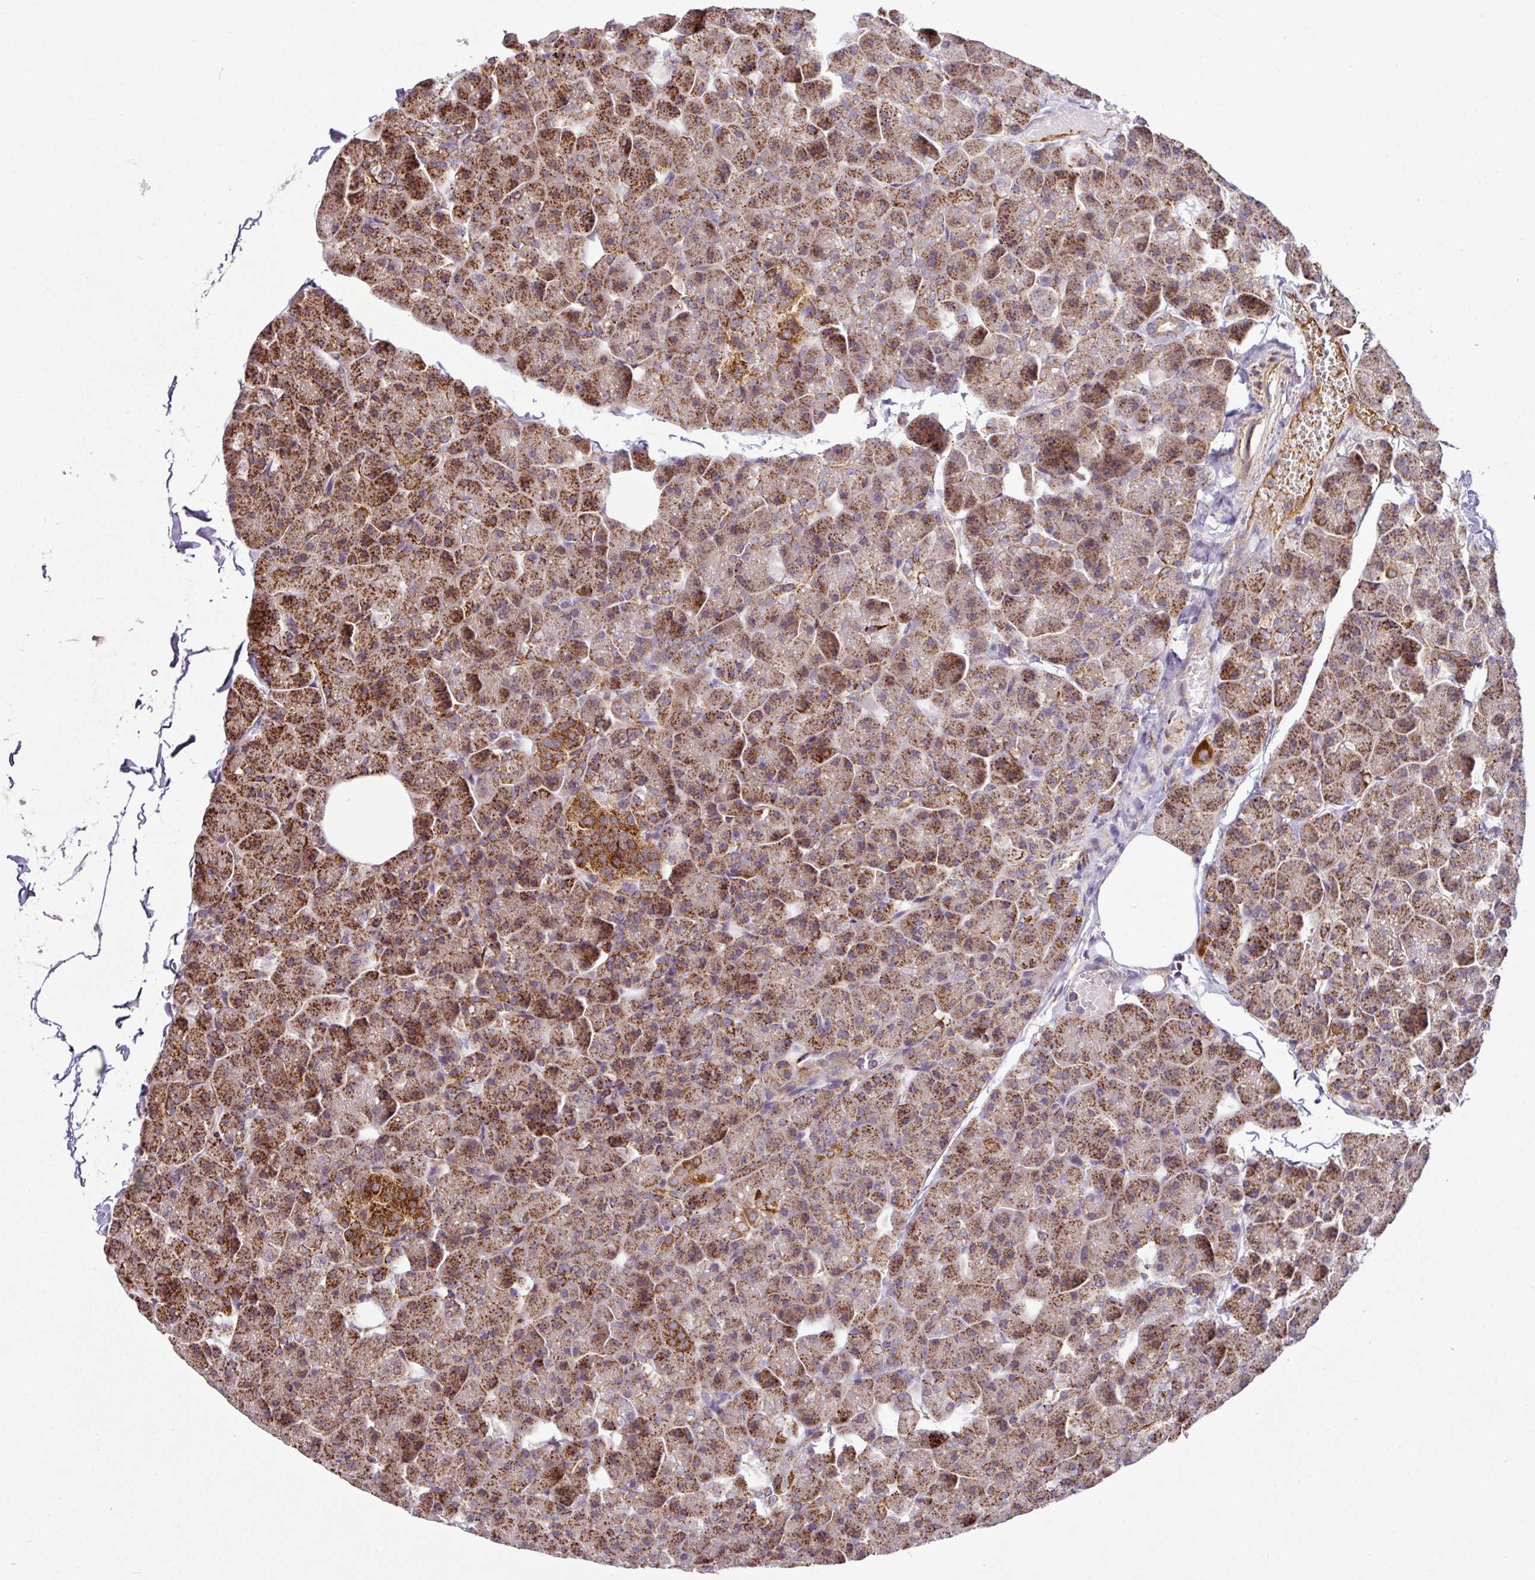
{"staining": {"intensity": "strong", "quantity": ">75%", "location": "cytoplasmic/membranous"}, "tissue": "pancreas", "cell_type": "Exocrine glandular cells", "image_type": "normal", "snomed": [{"axis": "morphology", "description": "Normal tissue, NOS"}, {"axis": "topography", "description": "Pancreas"}], "caption": "Protein expression analysis of benign pancreas demonstrates strong cytoplasmic/membranous staining in about >75% of exocrine glandular cells.", "gene": "PRELID3B", "patient": {"sex": "male", "age": 35}}